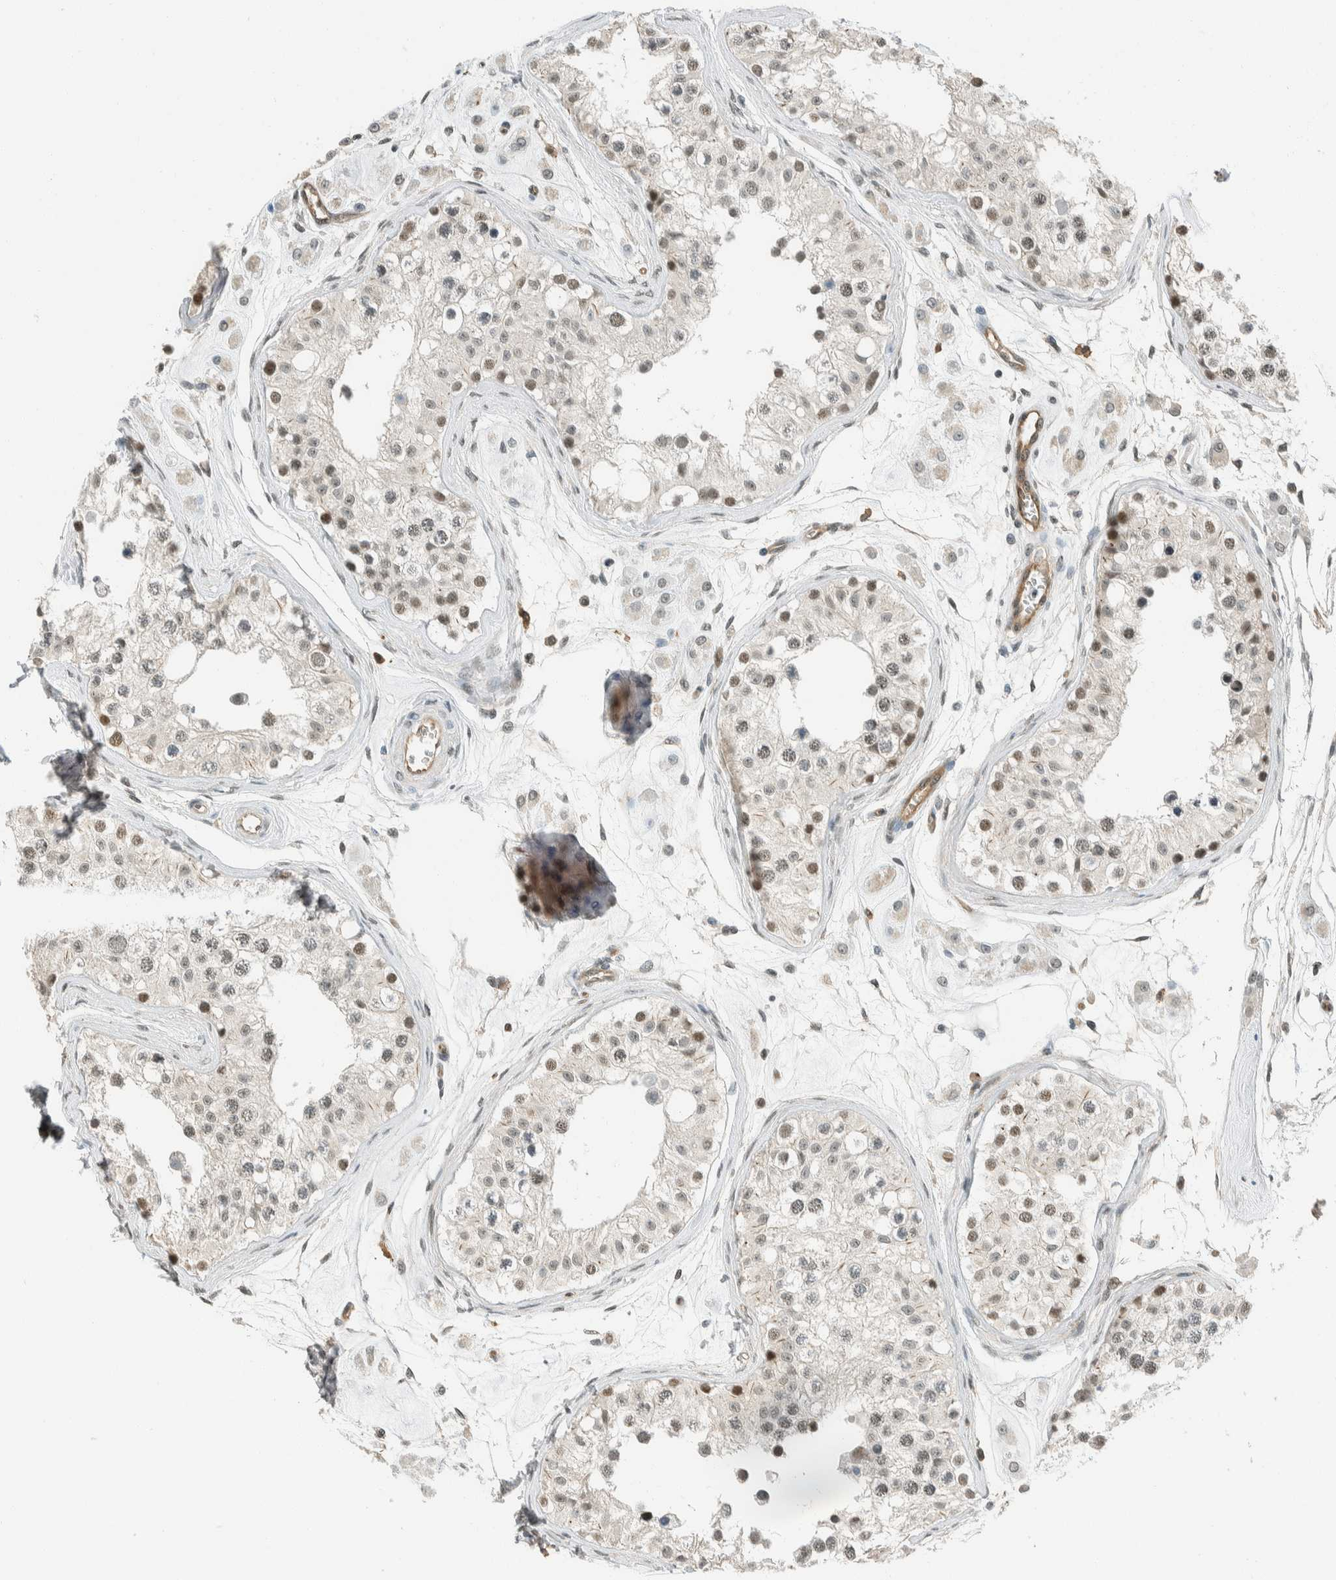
{"staining": {"intensity": "moderate", "quantity": "<25%", "location": "cytoplasmic/membranous,nuclear"}, "tissue": "testis", "cell_type": "Cells in seminiferous ducts", "image_type": "normal", "snomed": [{"axis": "morphology", "description": "Normal tissue, NOS"}, {"axis": "morphology", "description": "Adenocarcinoma, metastatic, NOS"}, {"axis": "topography", "description": "Testis"}], "caption": "A high-resolution micrograph shows immunohistochemistry (IHC) staining of benign testis, which demonstrates moderate cytoplasmic/membranous,nuclear expression in about <25% of cells in seminiferous ducts. (Stains: DAB (3,3'-diaminobenzidine) in brown, nuclei in blue, Microscopy: brightfield microscopy at high magnification).", "gene": "NIBAN2", "patient": {"sex": "male", "age": 26}}